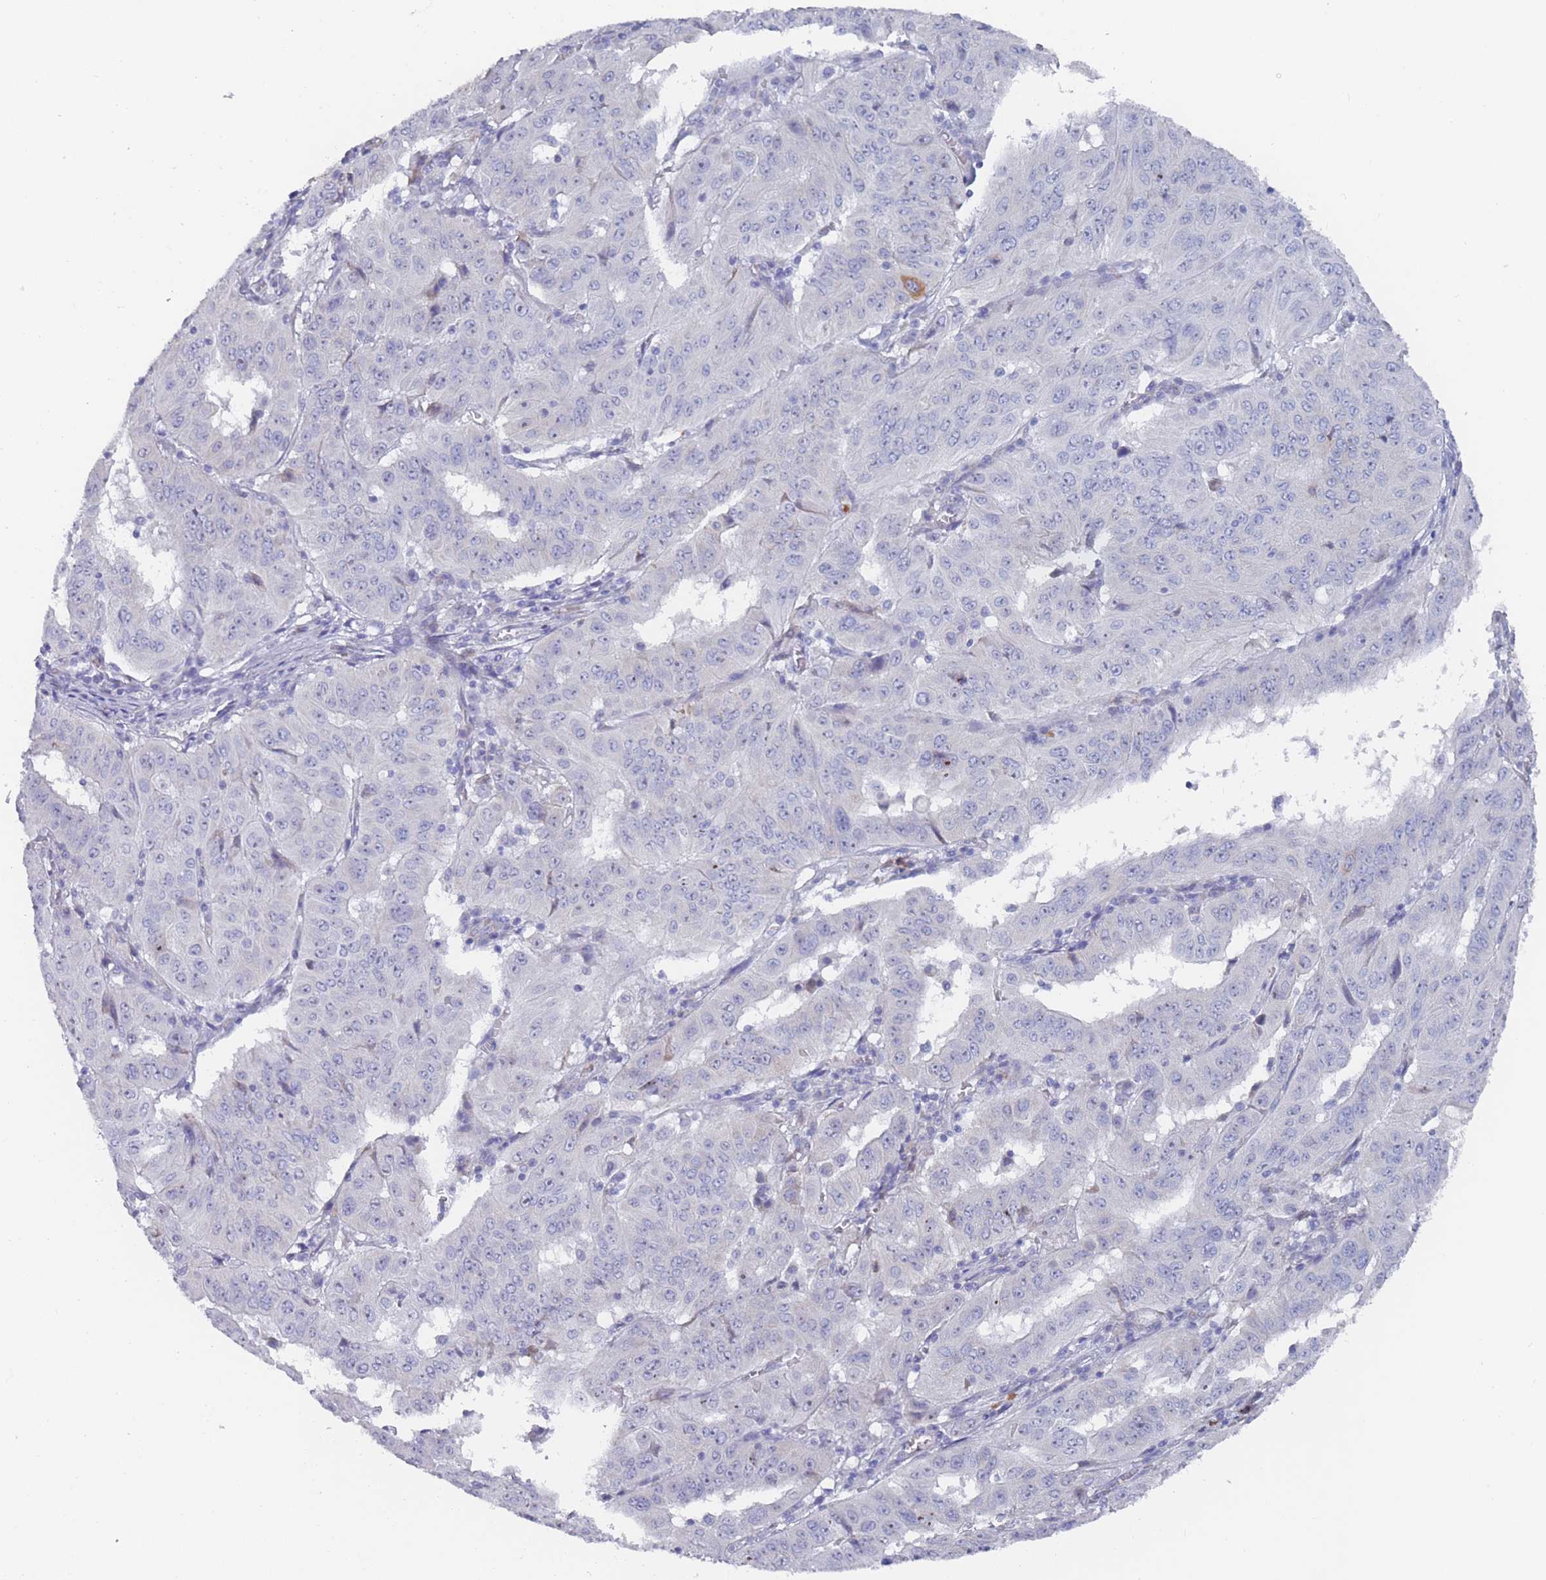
{"staining": {"intensity": "negative", "quantity": "none", "location": "none"}, "tissue": "pancreatic cancer", "cell_type": "Tumor cells", "image_type": "cancer", "snomed": [{"axis": "morphology", "description": "Adenocarcinoma, NOS"}, {"axis": "topography", "description": "Pancreas"}], "caption": "Pancreatic cancer was stained to show a protein in brown. There is no significant staining in tumor cells.", "gene": "ST8SIA5", "patient": {"sex": "male", "age": 63}}